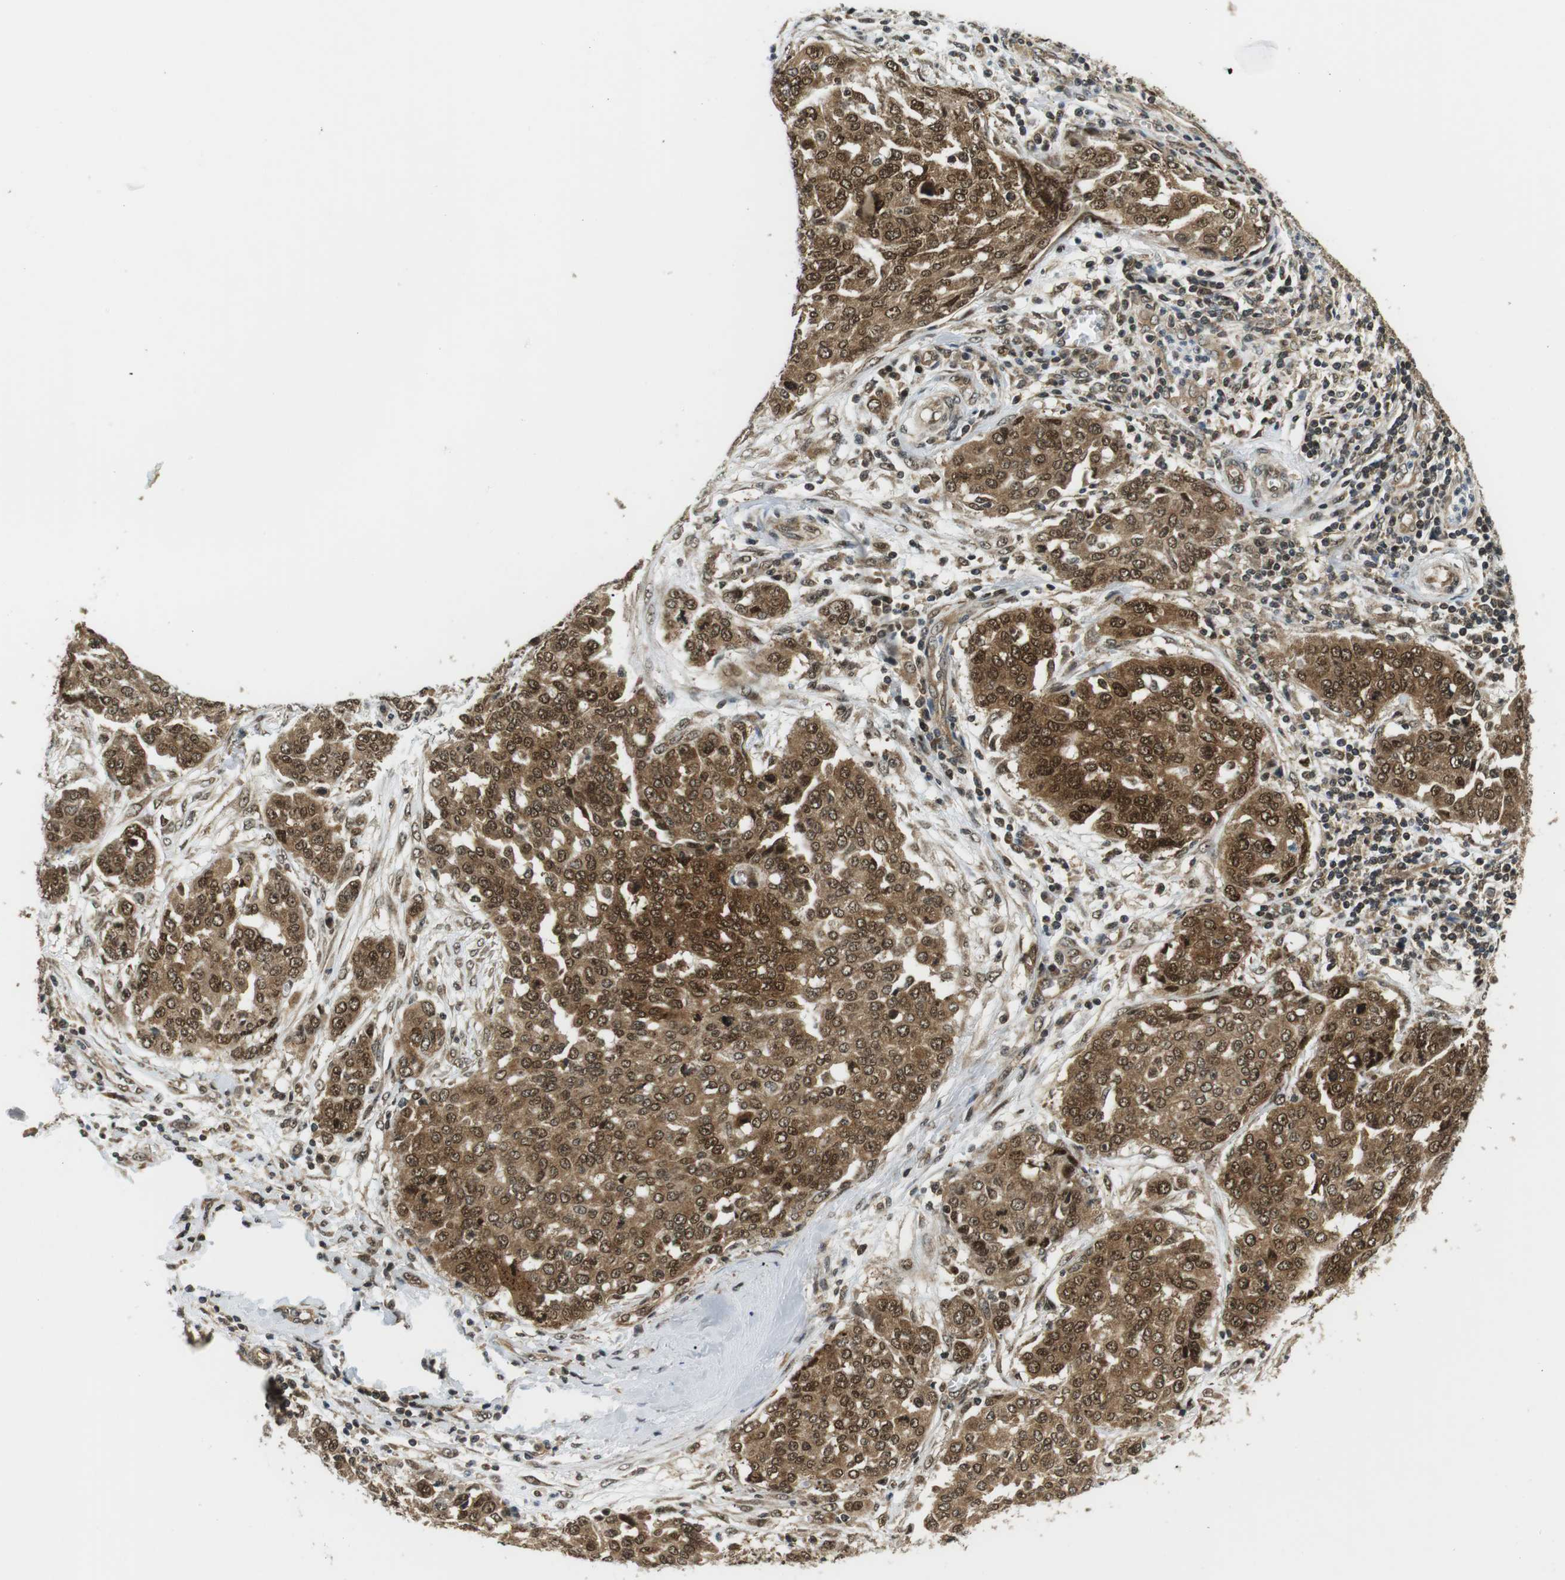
{"staining": {"intensity": "strong", "quantity": ">75%", "location": "cytoplasmic/membranous,nuclear"}, "tissue": "ovarian cancer", "cell_type": "Tumor cells", "image_type": "cancer", "snomed": [{"axis": "morphology", "description": "Cystadenocarcinoma, serous, NOS"}, {"axis": "topography", "description": "Soft tissue"}, {"axis": "topography", "description": "Ovary"}], "caption": "This histopathology image reveals immunohistochemistry (IHC) staining of ovarian cancer (serous cystadenocarcinoma), with high strong cytoplasmic/membranous and nuclear staining in approximately >75% of tumor cells.", "gene": "CSNK2B", "patient": {"sex": "female", "age": 57}}